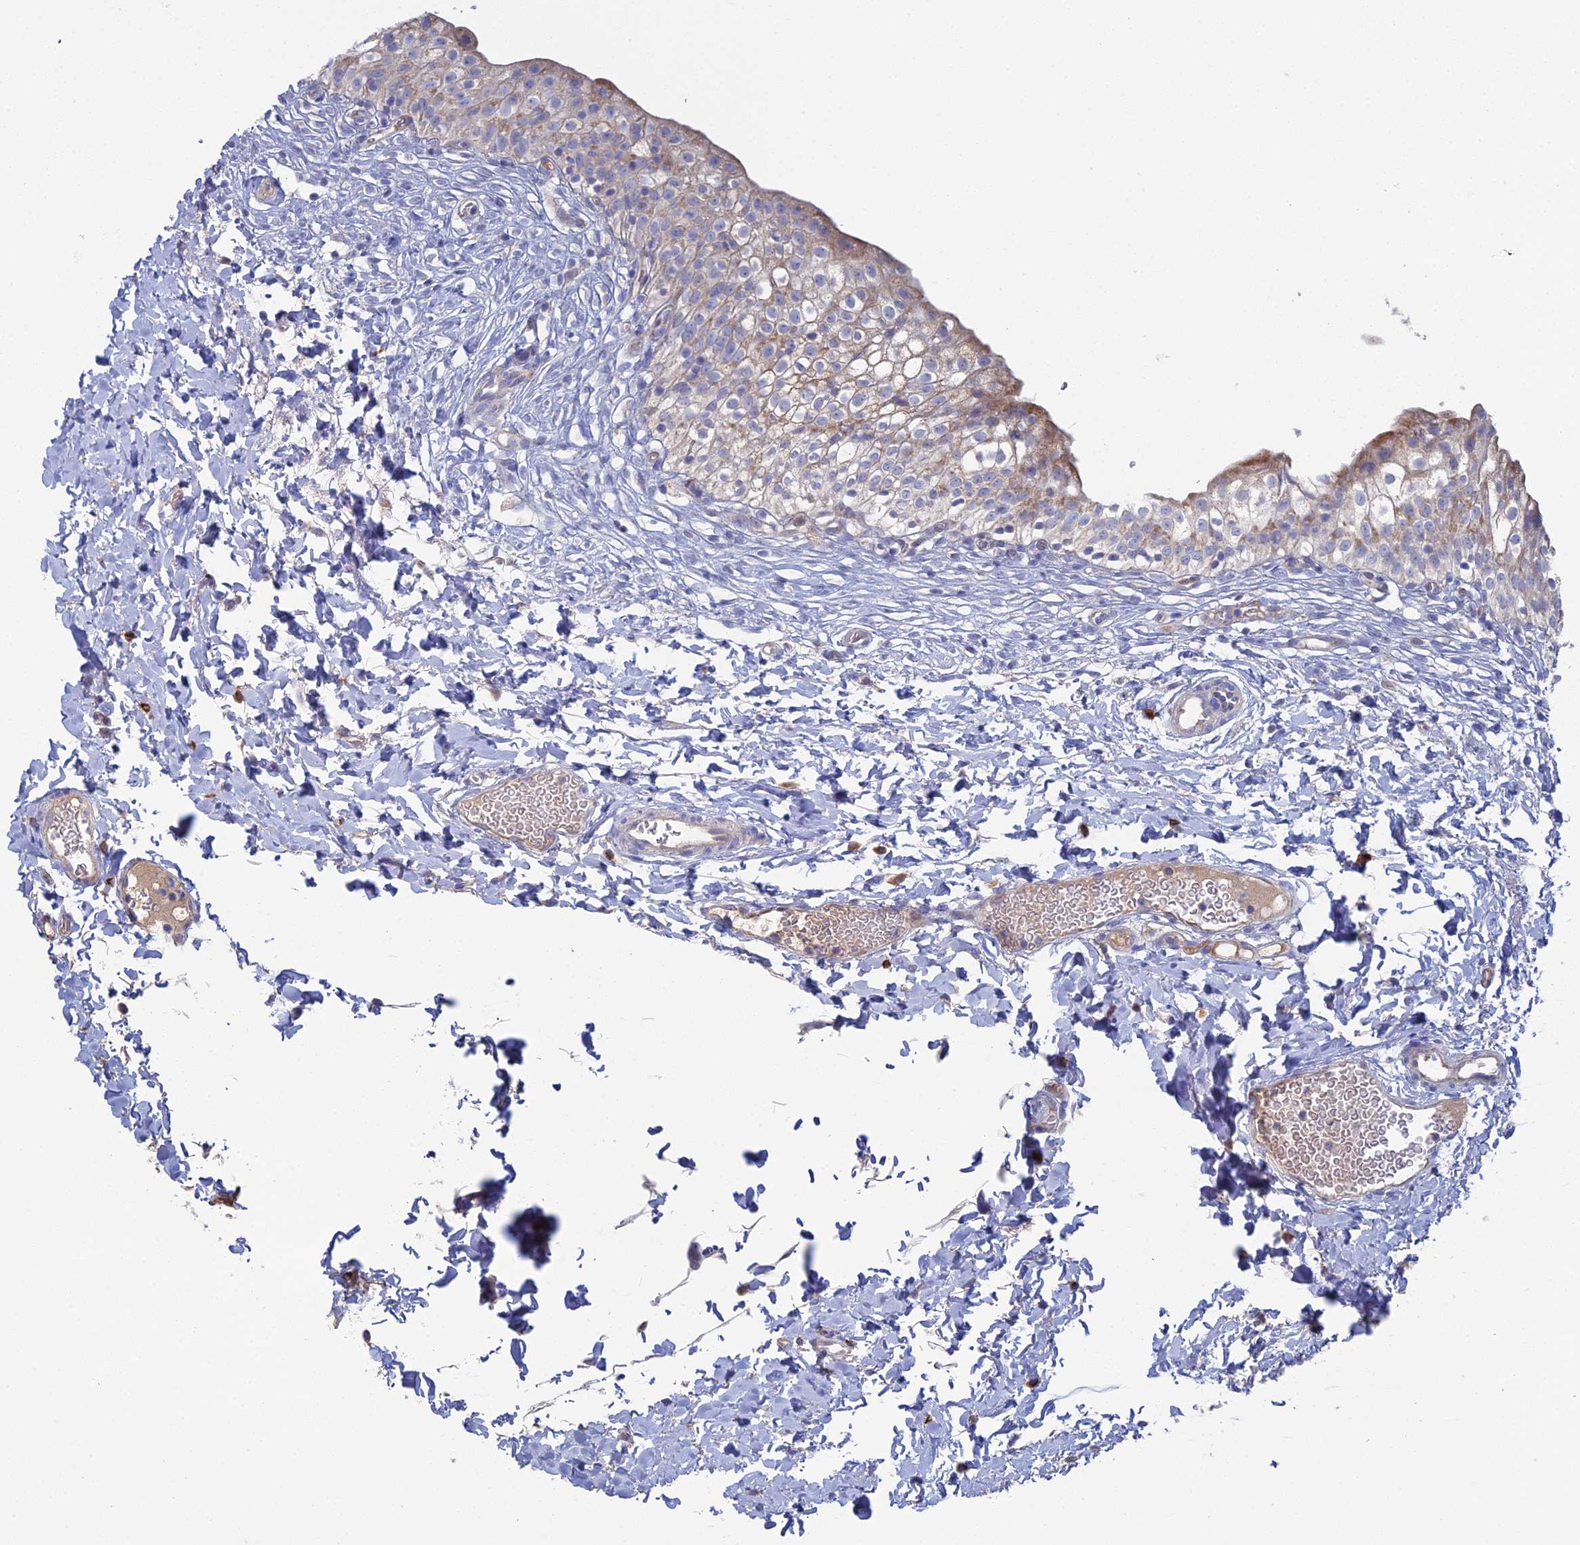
{"staining": {"intensity": "moderate", "quantity": "<25%", "location": "cytoplasmic/membranous"}, "tissue": "urinary bladder", "cell_type": "Urothelial cells", "image_type": "normal", "snomed": [{"axis": "morphology", "description": "Normal tissue, NOS"}, {"axis": "topography", "description": "Urinary bladder"}], "caption": "Protein analysis of normal urinary bladder demonstrates moderate cytoplasmic/membranous positivity in approximately <25% of urothelial cells.", "gene": "ARL16", "patient": {"sex": "male", "age": 55}}